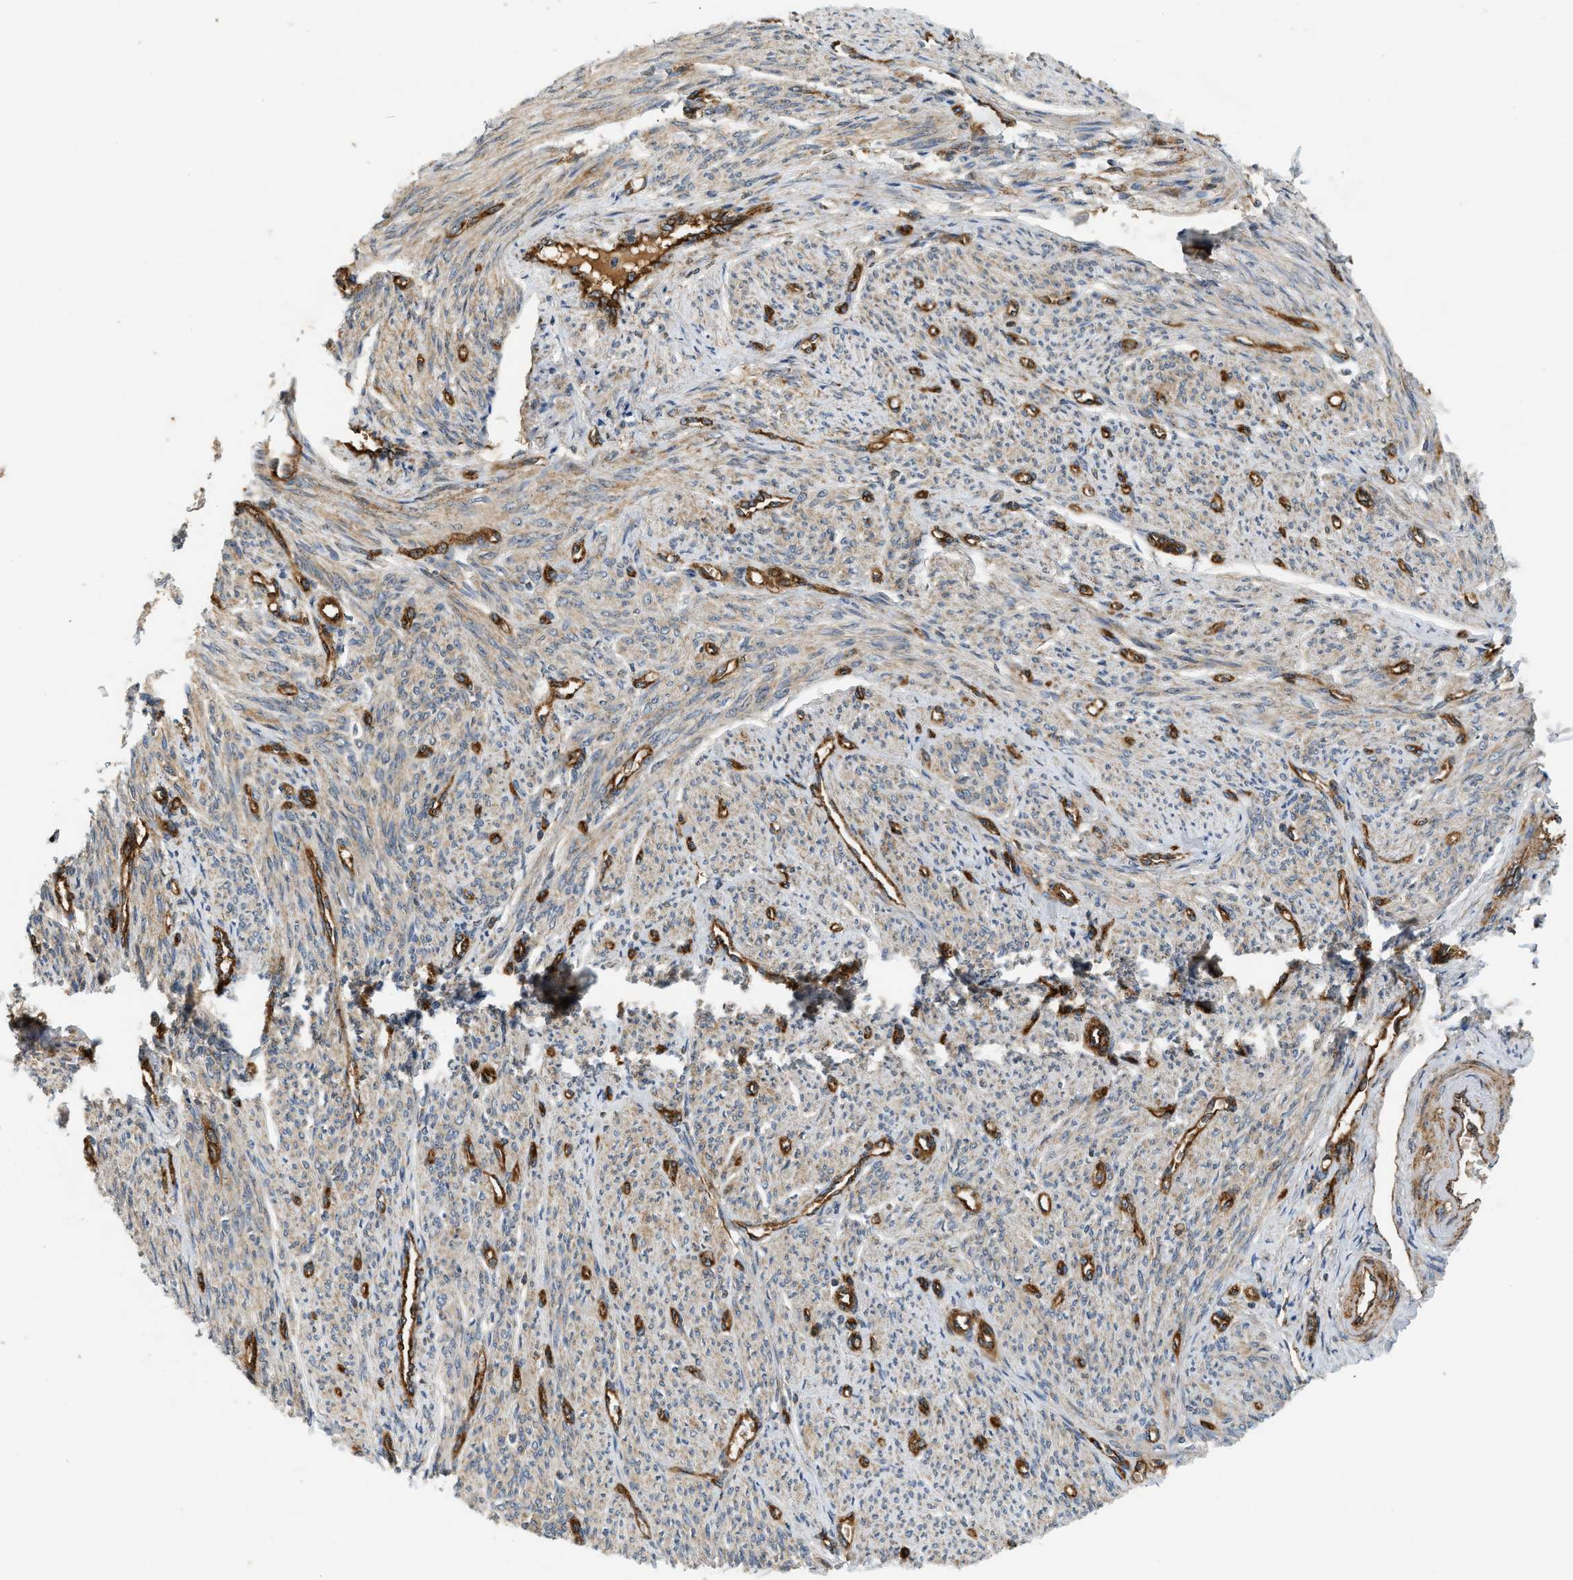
{"staining": {"intensity": "weak", "quantity": ">75%", "location": "cytoplasmic/membranous"}, "tissue": "smooth muscle", "cell_type": "Smooth muscle cells", "image_type": "normal", "snomed": [{"axis": "morphology", "description": "Normal tissue, NOS"}, {"axis": "topography", "description": "Smooth muscle"}], "caption": "A photomicrograph of smooth muscle stained for a protein demonstrates weak cytoplasmic/membranous brown staining in smooth muscle cells.", "gene": "HIP1", "patient": {"sex": "female", "age": 65}}